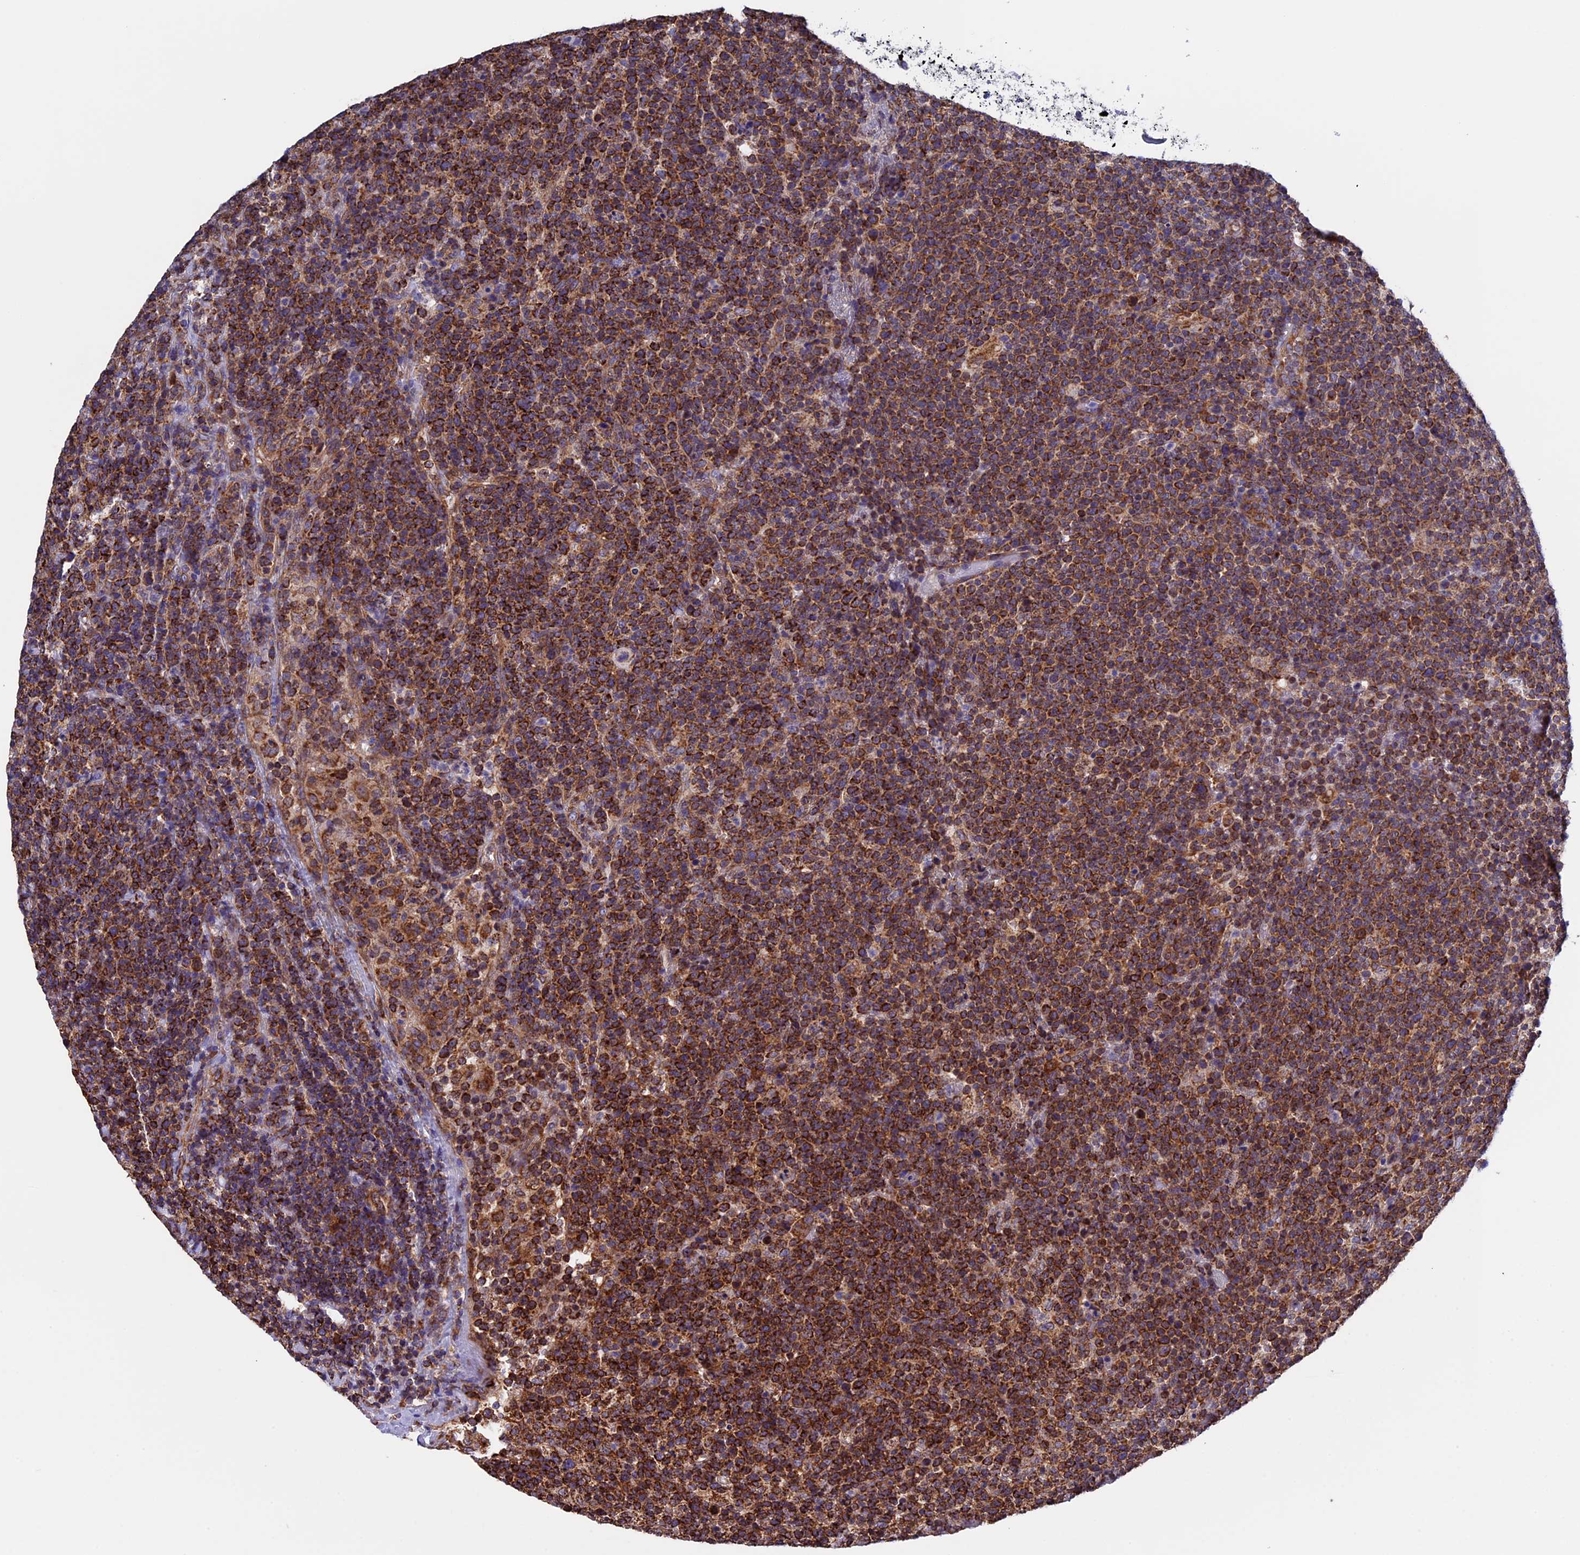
{"staining": {"intensity": "strong", "quantity": ">75%", "location": "cytoplasmic/membranous"}, "tissue": "lymphoma", "cell_type": "Tumor cells", "image_type": "cancer", "snomed": [{"axis": "morphology", "description": "Malignant lymphoma, non-Hodgkin's type, High grade"}, {"axis": "topography", "description": "Lymph node"}], "caption": "Approximately >75% of tumor cells in high-grade malignant lymphoma, non-Hodgkin's type show strong cytoplasmic/membranous protein positivity as visualized by brown immunohistochemical staining.", "gene": "SLC9A5", "patient": {"sex": "male", "age": 61}}